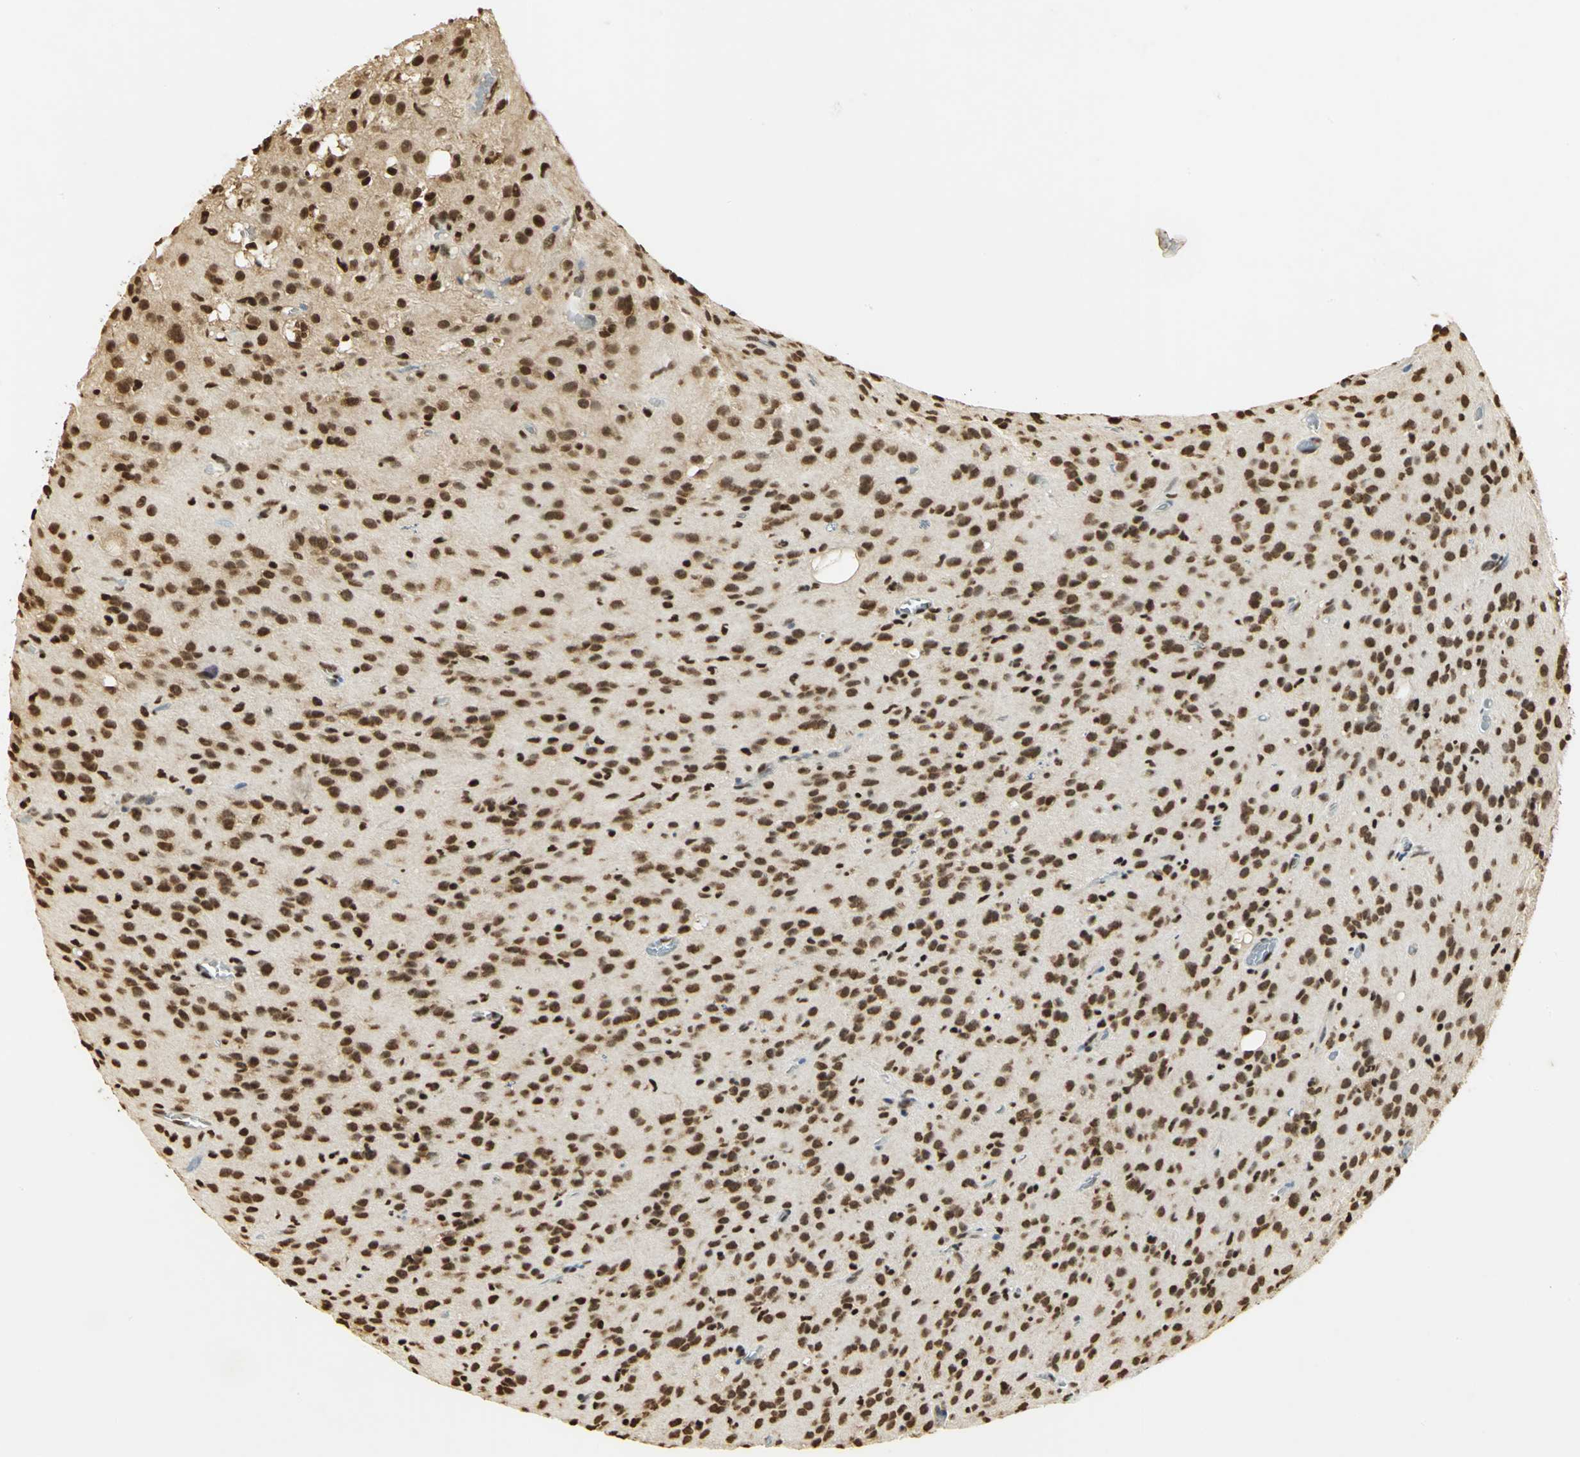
{"staining": {"intensity": "strong", "quantity": ">75%", "location": "cytoplasmic/membranous,nuclear"}, "tissue": "glioma", "cell_type": "Tumor cells", "image_type": "cancer", "snomed": [{"axis": "morphology", "description": "Glioma, malignant, High grade"}, {"axis": "topography", "description": "Brain"}], "caption": "Immunohistochemical staining of human malignant high-grade glioma shows strong cytoplasmic/membranous and nuclear protein positivity in approximately >75% of tumor cells.", "gene": "SET", "patient": {"sex": "female", "age": 59}}